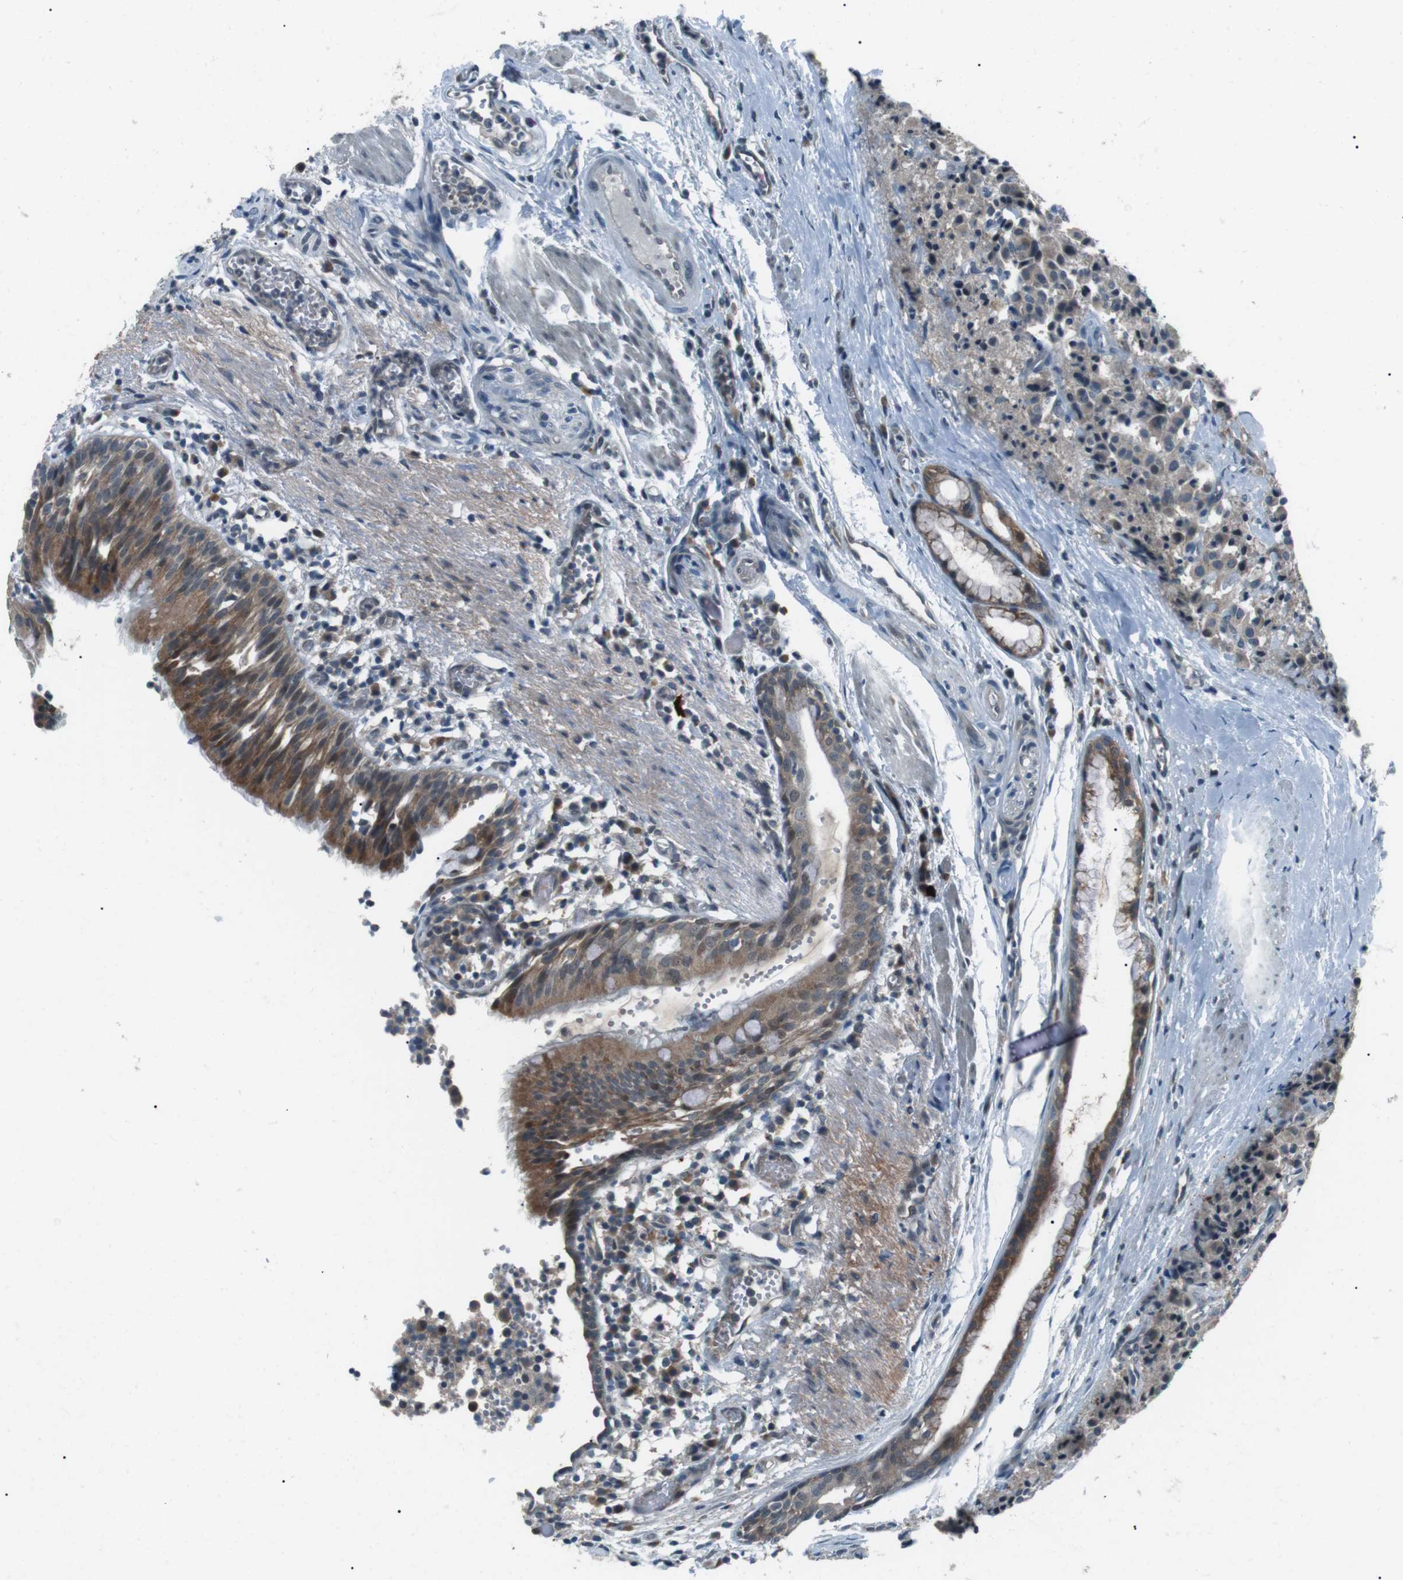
{"staining": {"intensity": "weak", "quantity": ">75%", "location": "cytoplasmic/membranous"}, "tissue": "carcinoid", "cell_type": "Tumor cells", "image_type": "cancer", "snomed": [{"axis": "morphology", "description": "Carcinoid, malignant, NOS"}, {"axis": "topography", "description": "Lung"}], "caption": "Malignant carcinoid was stained to show a protein in brown. There is low levels of weak cytoplasmic/membranous staining in about >75% of tumor cells.", "gene": "LRIG2", "patient": {"sex": "male", "age": 30}}